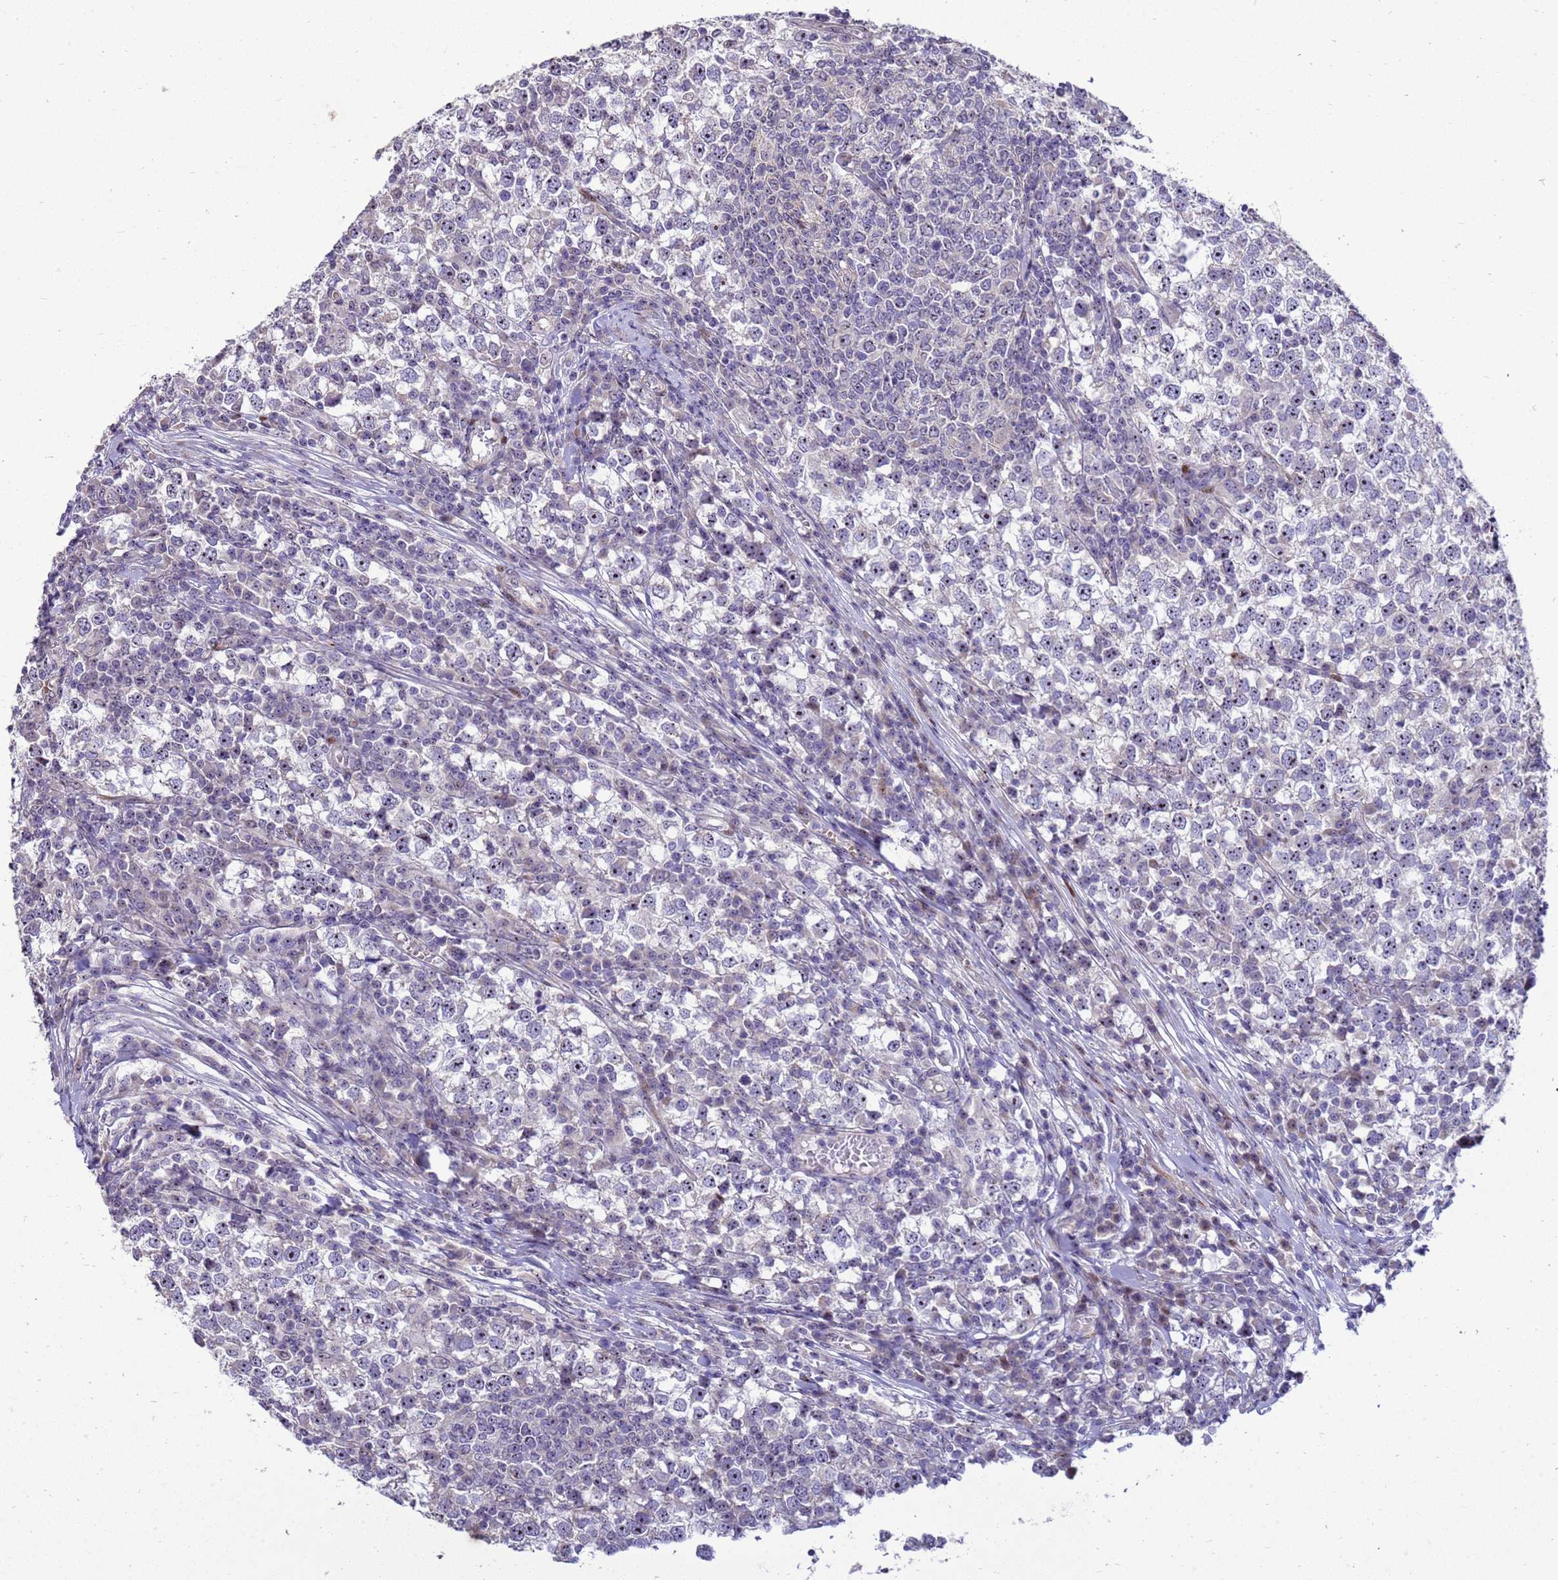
{"staining": {"intensity": "negative", "quantity": "none", "location": "none"}, "tissue": "testis cancer", "cell_type": "Tumor cells", "image_type": "cancer", "snomed": [{"axis": "morphology", "description": "Seminoma, NOS"}, {"axis": "topography", "description": "Testis"}], "caption": "A histopathology image of human testis cancer (seminoma) is negative for staining in tumor cells.", "gene": "RSPO1", "patient": {"sex": "male", "age": 65}}